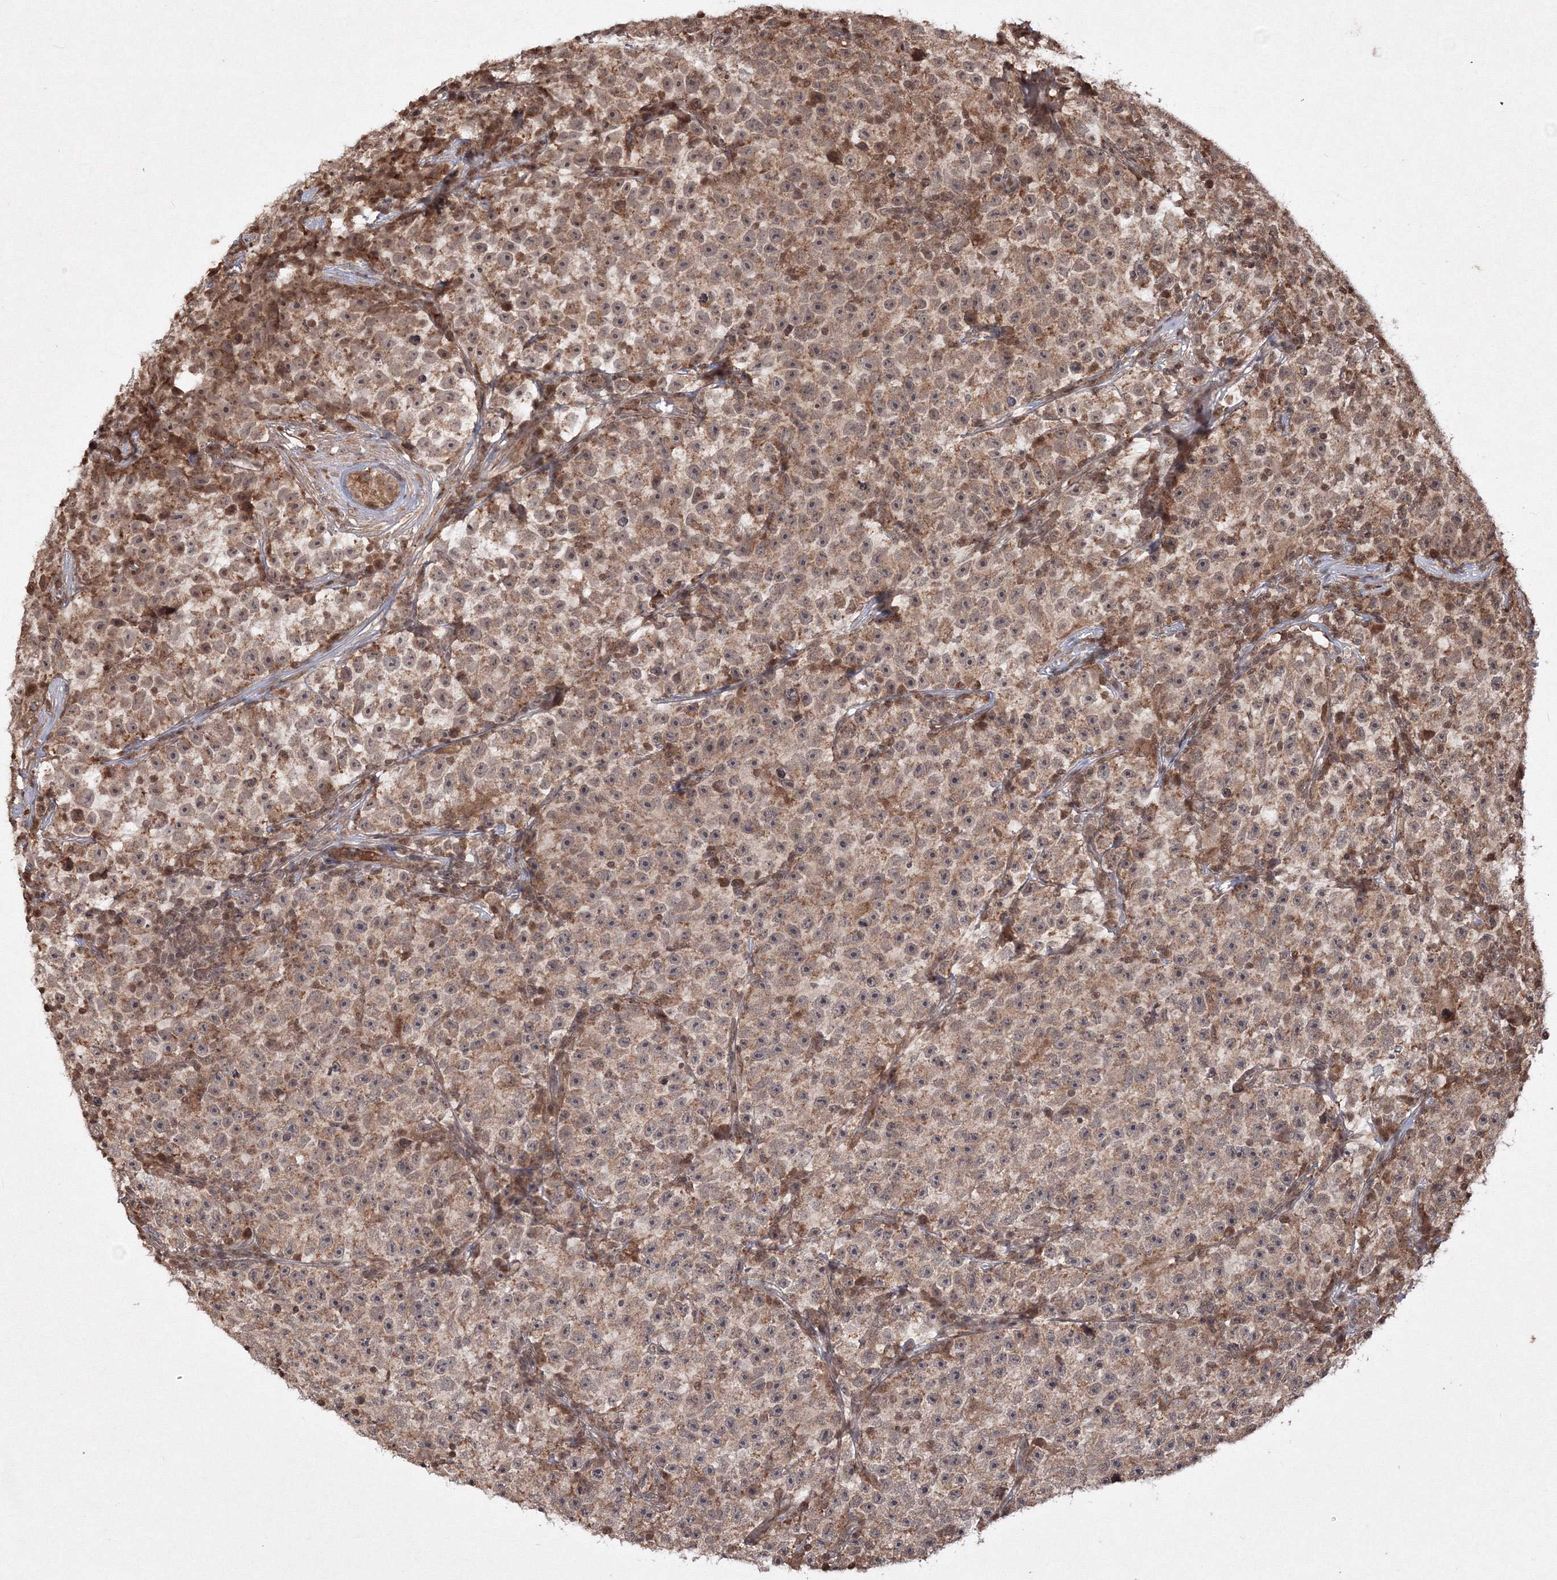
{"staining": {"intensity": "moderate", "quantity": "25%-75%", "location": "cytoplasmic/membranous"}, "tissue": "testis cancer", "cell_type": "Tumor cells", "image_type": "cancer", "snomed": [{"axis": "morphology", "description": "Seminoma, NOS"}, {"axis": "topography", "description": "Testis"}], "caption": "Protein analysis of testis cancer (seminoma) tissue displays moderate cytoplasmic/membranous staining in about 25%-75% of tumor cells.", "gene": "PEX13", "patient": {"sex": "male", "age": 22}}